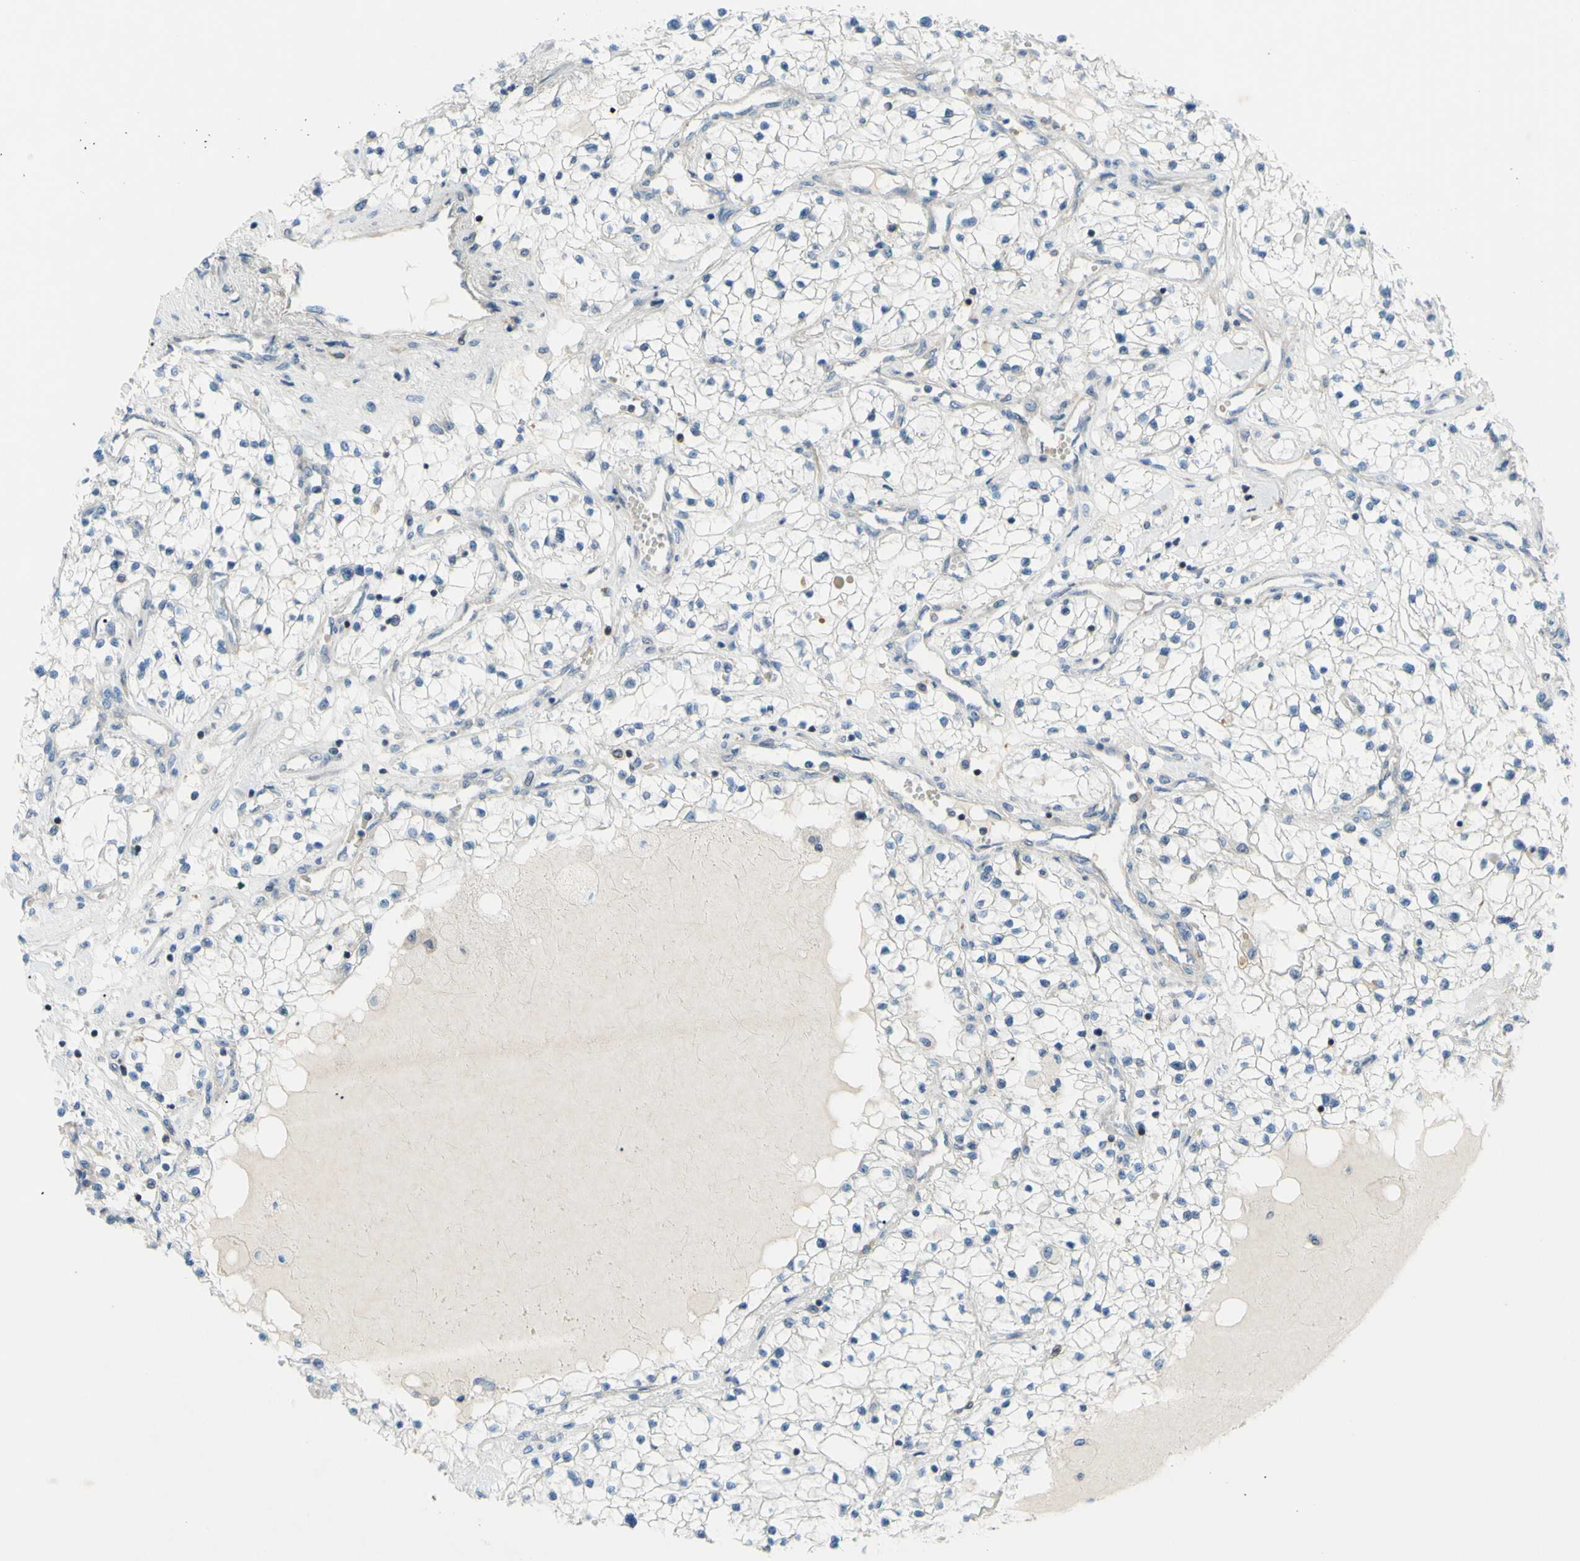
{"staining": {"intensity": "negative", "quantity": "none", "location": "none"}, "tissue": "renal cancer", "cell_type": "Tumor cells", "image_type": "cancer", "snomed": [{"axis": "morphology", "description": "Adenocarcinoma, NOS"}, {"axis": "topography", "description": "Kidney"}], "caption": "Human renal adenocarcinoma stained for a protein using IHC shows no staining in tumor cells.", "gene": "PAK2", "patient": {"sex": "male", "age": 68}}